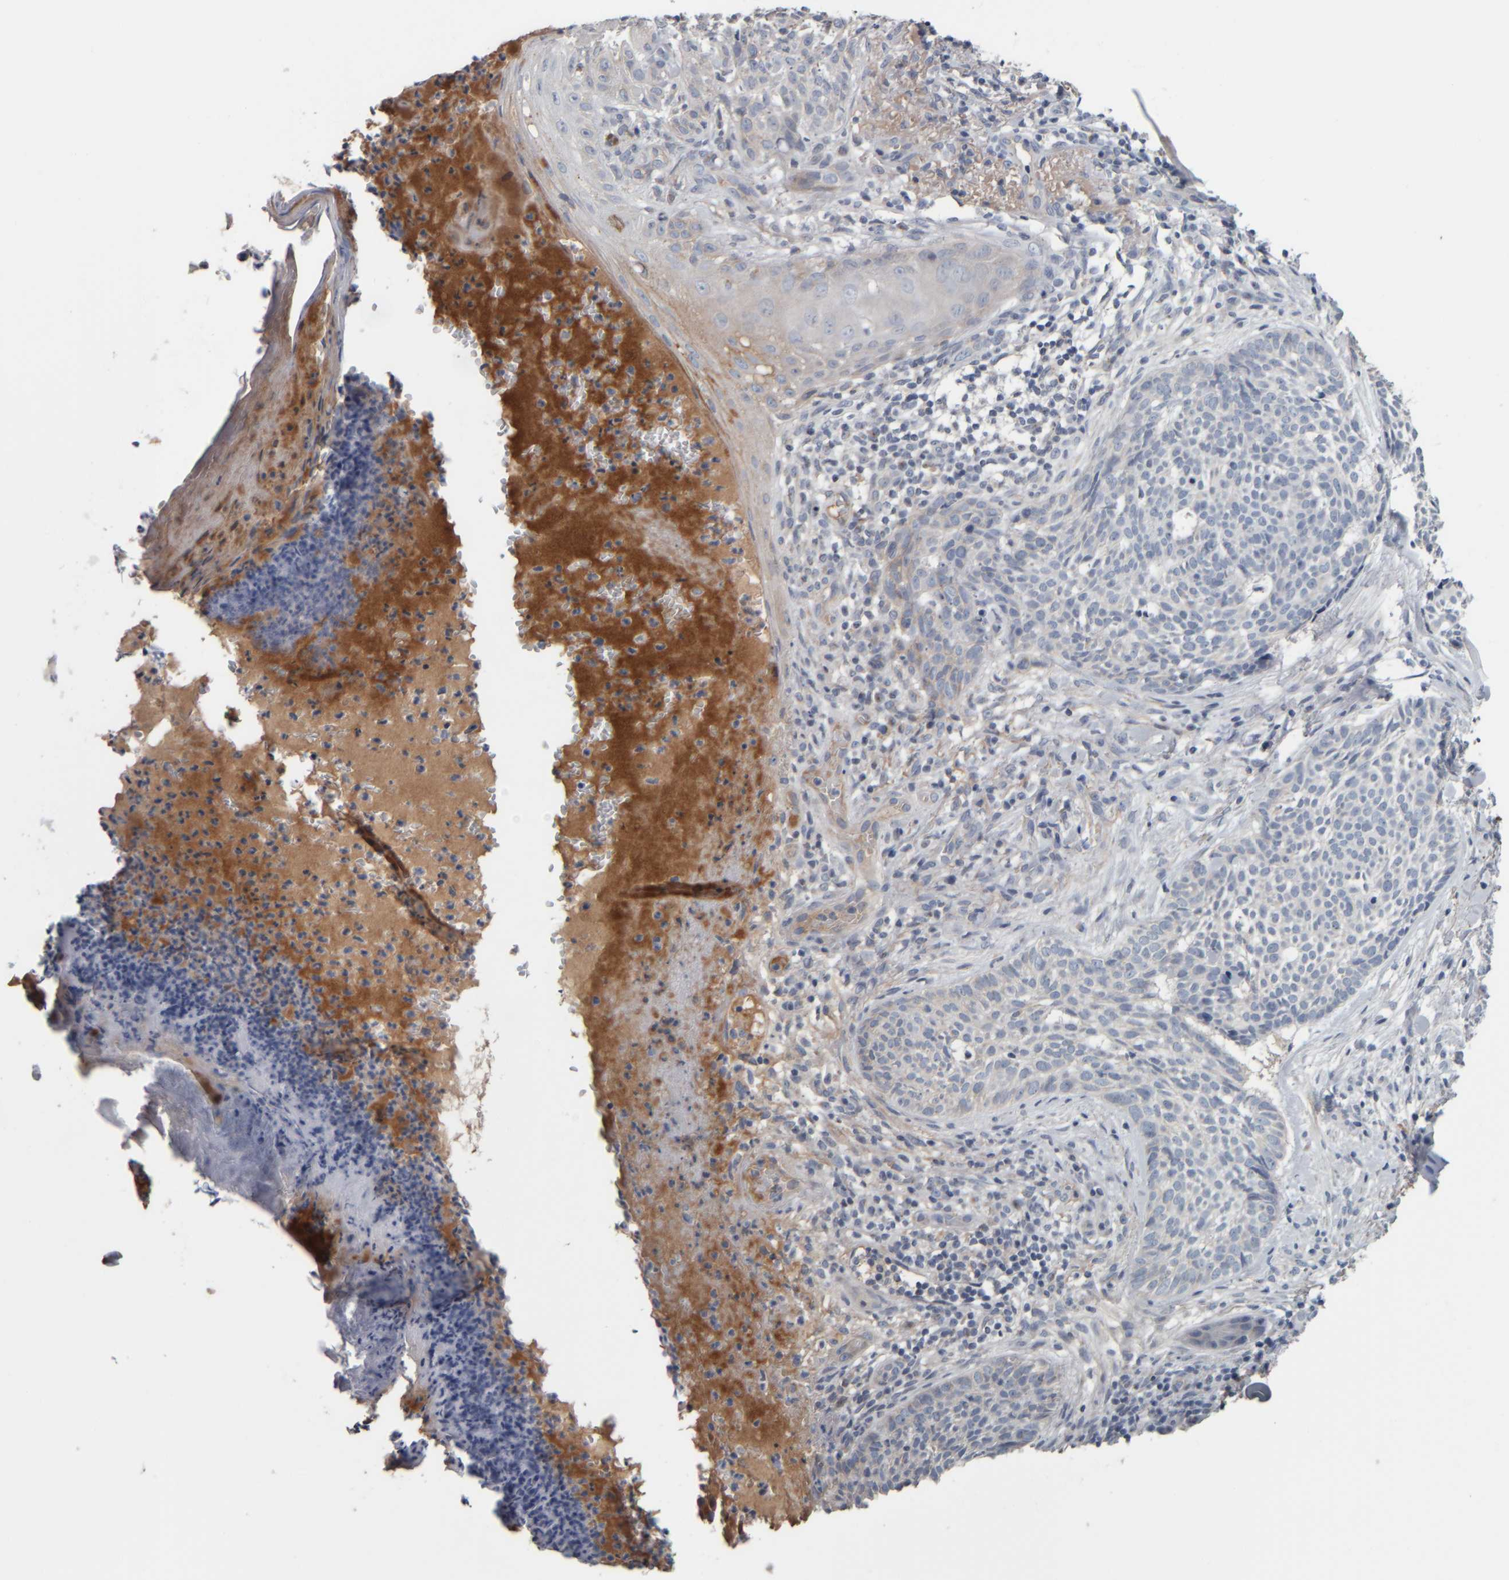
{"staining": {"intensity": "negative", "quantity": "none", "location": "none"}, "tissue": "skin cancer", "cell_type": "Tumor cells", "image_type": "cancer", "snomed": [{"axis": "morphology", "description": "Normal tissue, NOS"}, {"axis": "morphology", "description": "Basal cell carcinoma"}, {"axis": "topography", "description": "Skin"}], "caption": "Tumor cells show no significant staining in skin cancer (basal cell carcinoma). Brightfield microscopy of IHC stained with DAB (brown) and hematoxylin (blue), captured at high magnification.", "gene": "CAVIN4", "patient": {"sex": "male", "age": 67}}